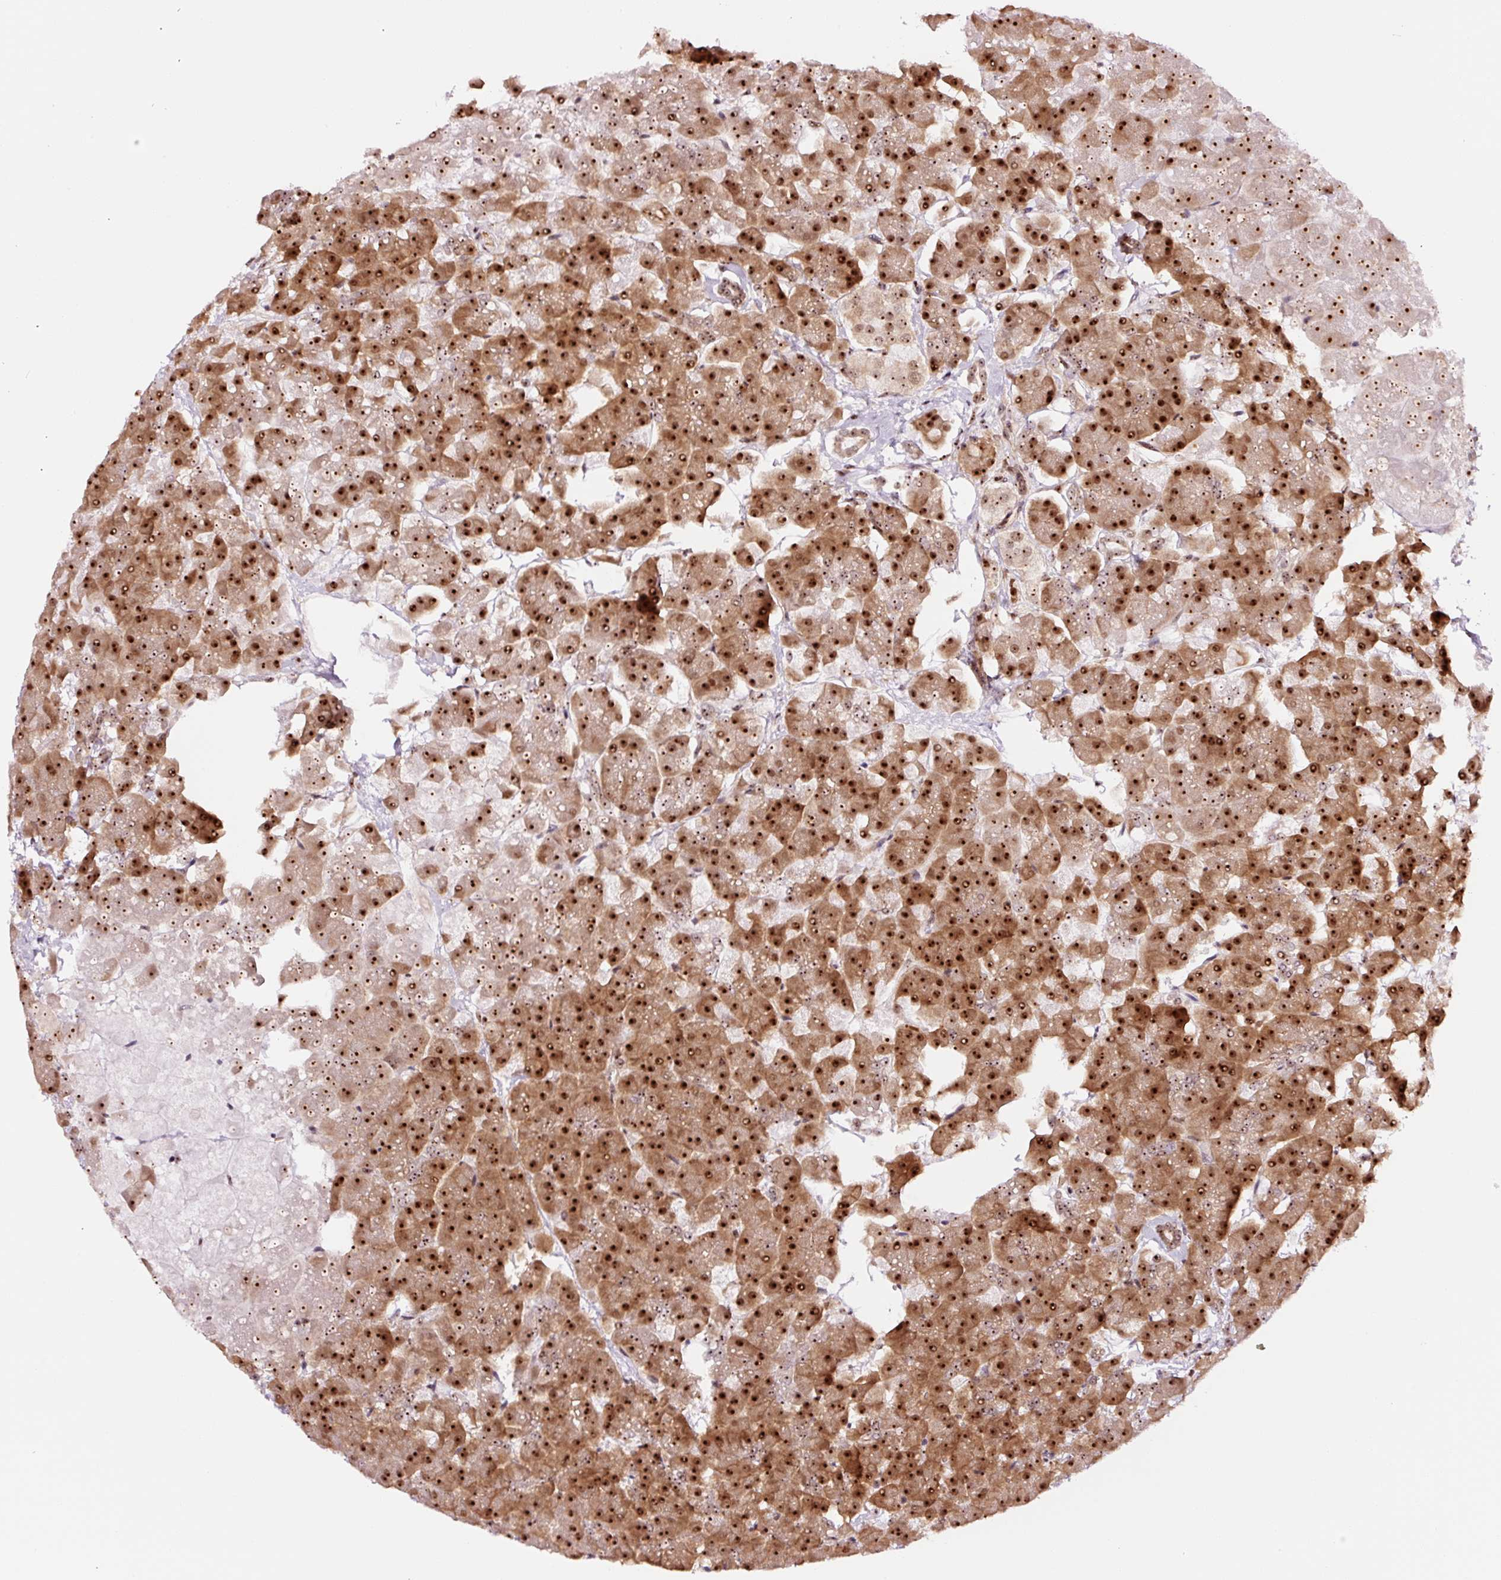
{"staining": {"intensity": "strong", "quantity": ">75%", "location": "cytoplasmic/membranous,nuclear"}, "tissue": "pancreas", "cell_type": "Exocrine glandular cells", "image_type": "normal", "snomed": [{"axis": "morphology", "description": "Normal tissue, NOS"}, {"axis": "topography", "description": "Pancreas"}, {"axis": "topography", "description": "Peripheral nerve tissue"}], "caption": "This photomicrograph displays IHC staining of unremarkable human pancreas, with high strong cytoplasmic/membranous,nuclear expression in approximately >75% of exocrine glandular cells.", "gene": "GNL3", "patient": {"sex": "male", "age": 54}}